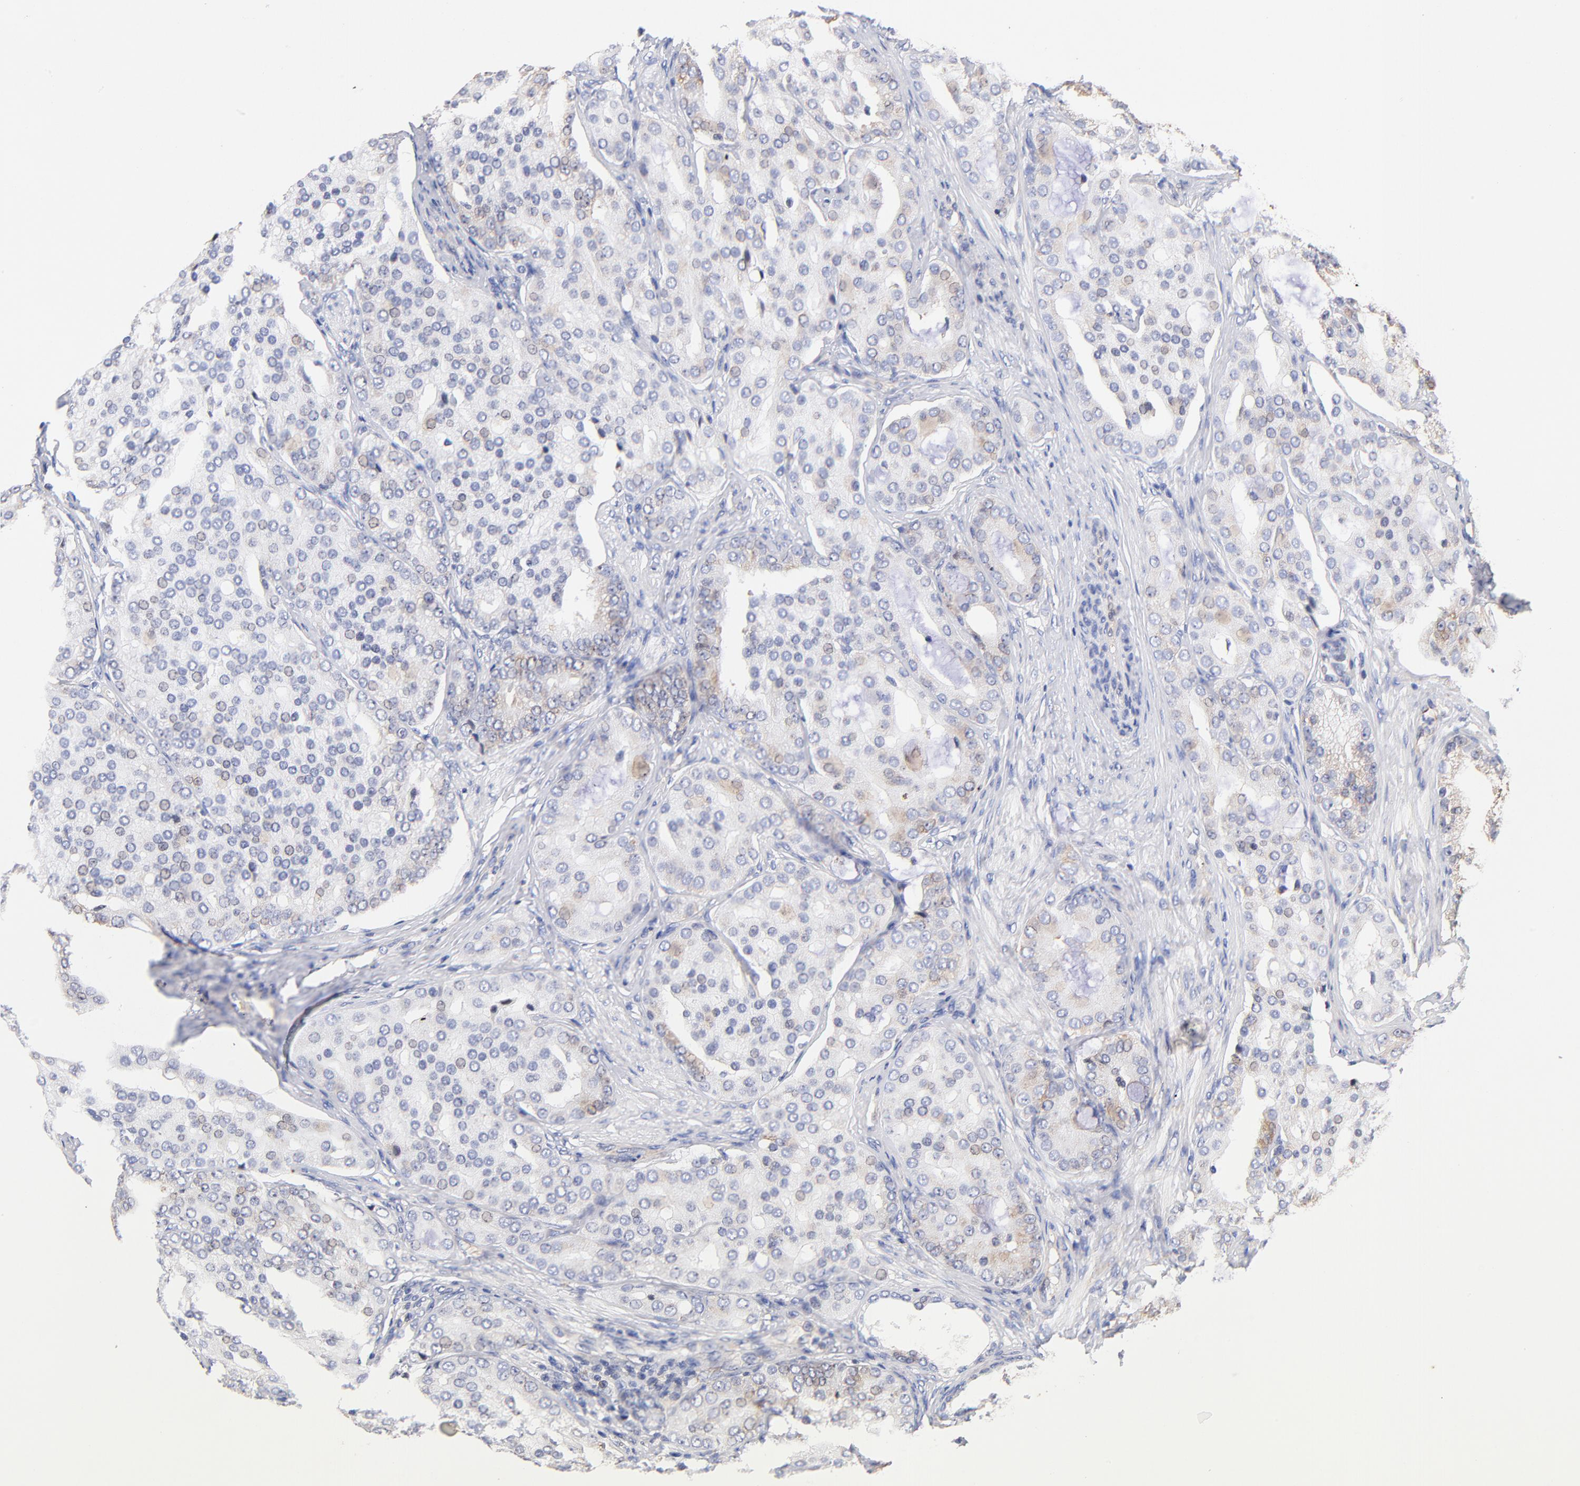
{"staining": {"intensity": "weak", "quantity": "<25%", "location": "cytoplasmic/membranous"}, "tissue": "prostate cancer", "cell_type": "Tumor cells", "image_type": "cancer", "snomed": [{"axis": "morphology", "description": "Adenocarcinoma, High grade"}, {"axis": "topography", "description": "Prostate"}], "caption": "Immunohistochemistry (IHC) micrograph of human prostate cancer (adenocarcinoma (high-grade)) stained for a protein (brown), which reveals no staining in tumor cells.", "gene": "RPL27", "patient": {"sex": "male", "age": 64}}